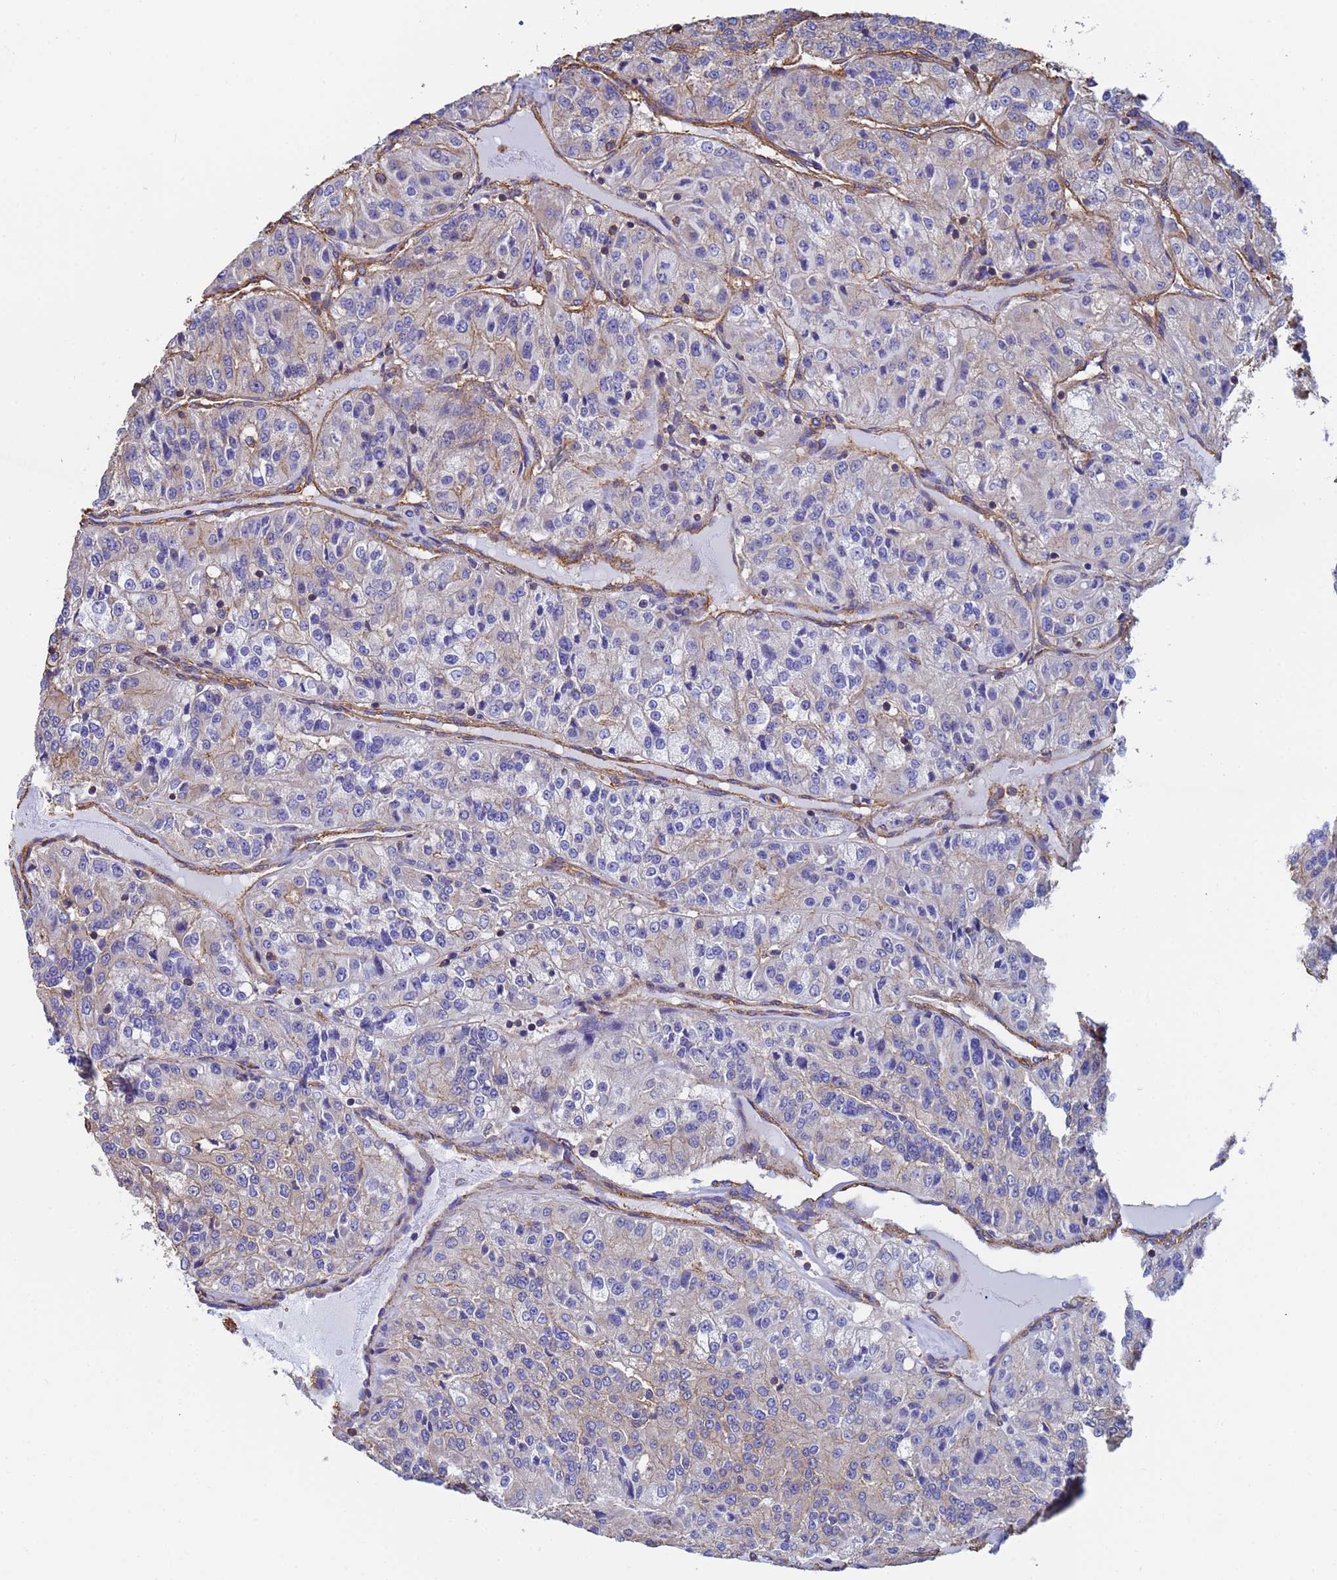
{"staining": {"intensity": "weak", "quantity": "<25%", "location": "cytoplasmic/membranous"}, "tissue": "renal cancer", "cell_type": "Tumor cells", "image_type": "cancer", "snomed": [{"axis": "morphology", "description": "Adenocarcinoma, NOS"}, {"axis": "topography", "description": "Kidney"}], "caption": "Immunohistochemistry (IHC) of human renal cancer demonstrates no expression in tumor cells.", "gene": "MYL12A", "patient": {"sex": "female", "age": 63}}